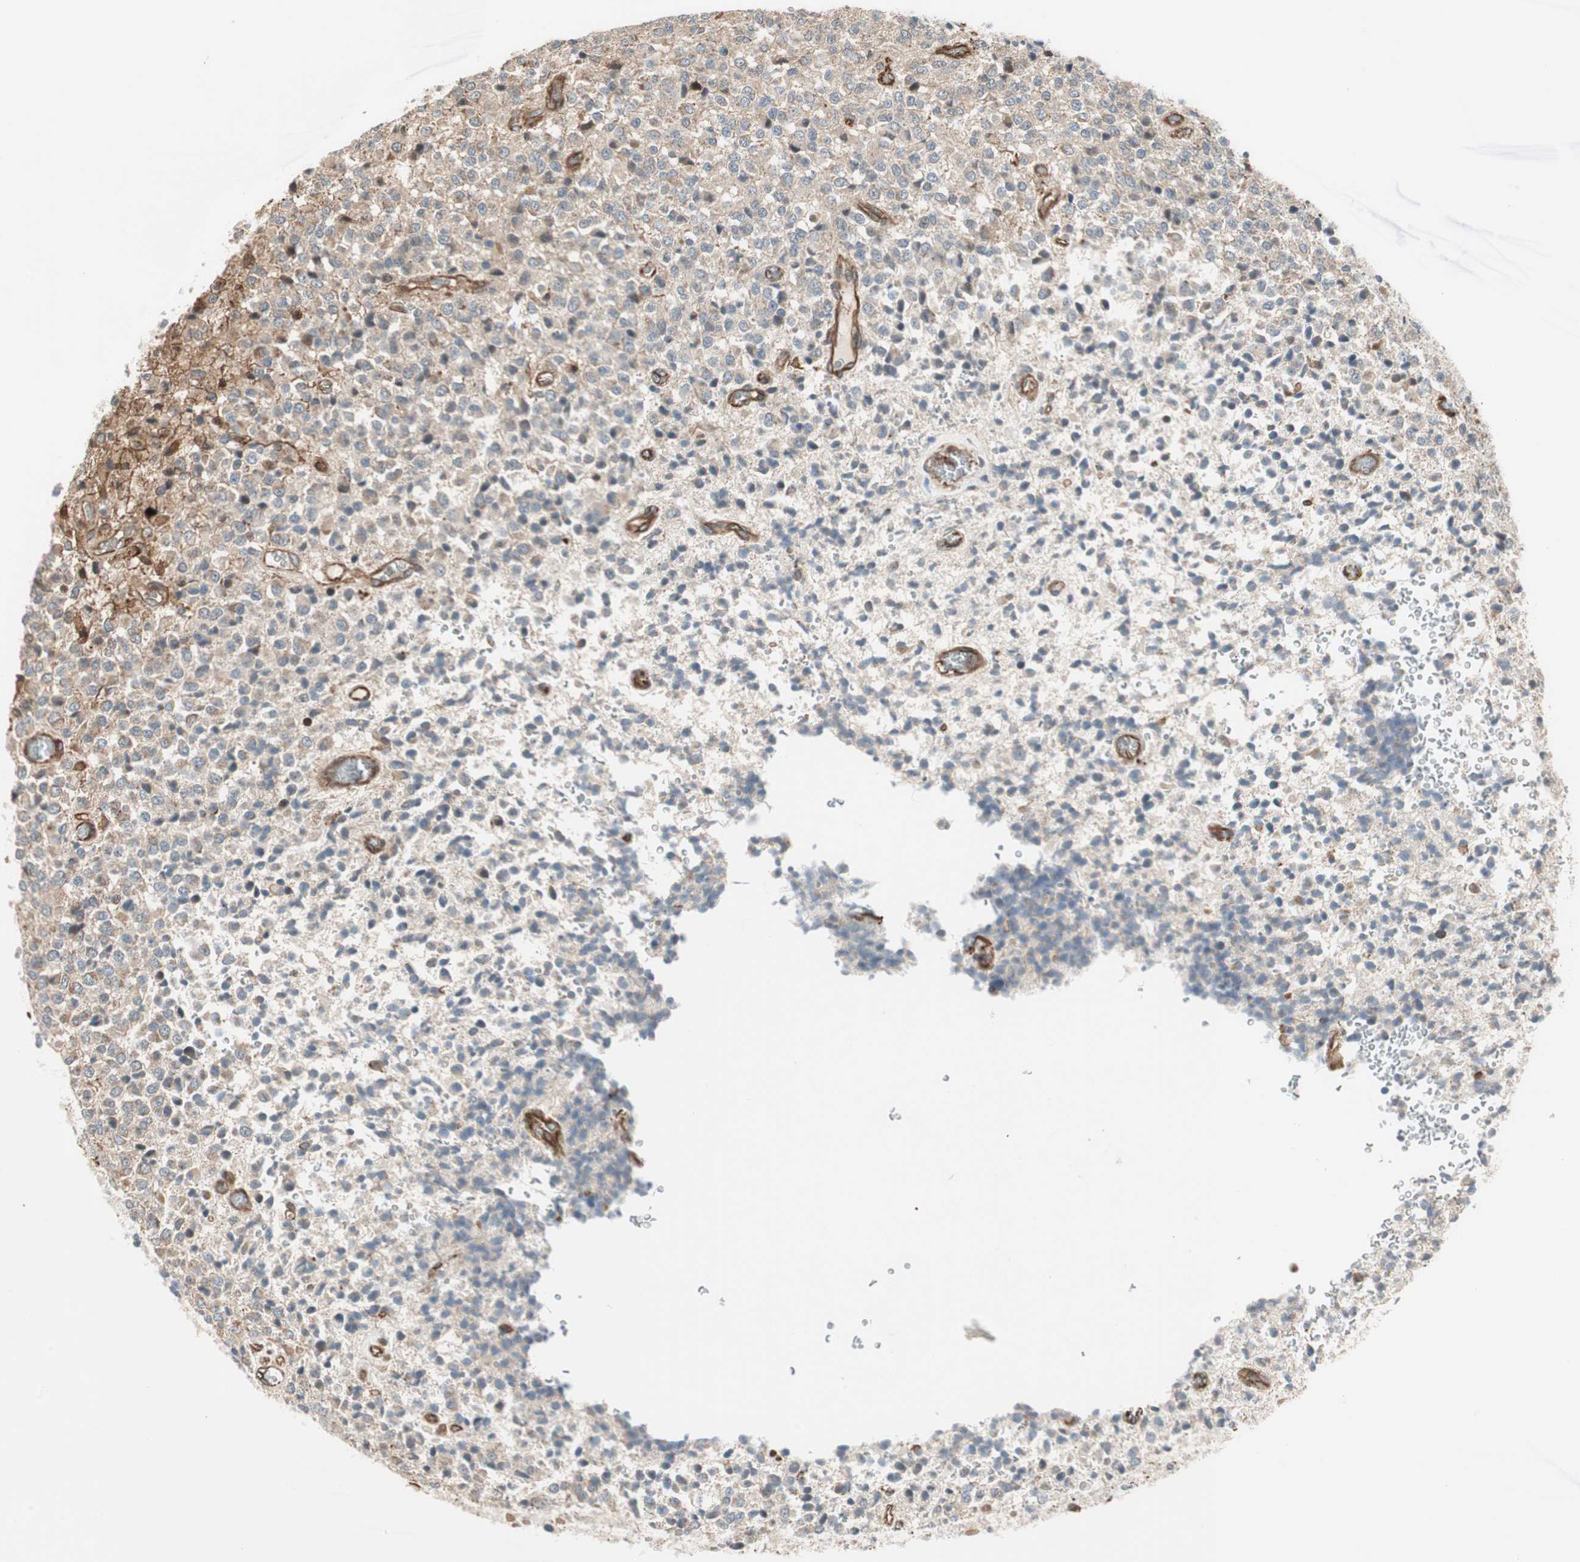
{"staining": {"intensity": "weak", "quantity": "25%-75%", "location": "cytoplasmic/membranous"}, "tissue": "glioma", "cell_type": "Tumor cells", "image_type": "cancer", "snomed": [{"axis": "morphology", "description": "Glioma, malignant, High grade"}, {"axis": "topography", "description": "pancreas cauda"}], "caption": "This photomicrograph displays glioma stained with IHC to label a protein in brown. The cytoplasmic/membranous of tumor cells show weak positivity for the protein. Nuclei are counter-stained blue.", "gene": "MAD2L2", "patient": {"sex": "male", "age": 60}}